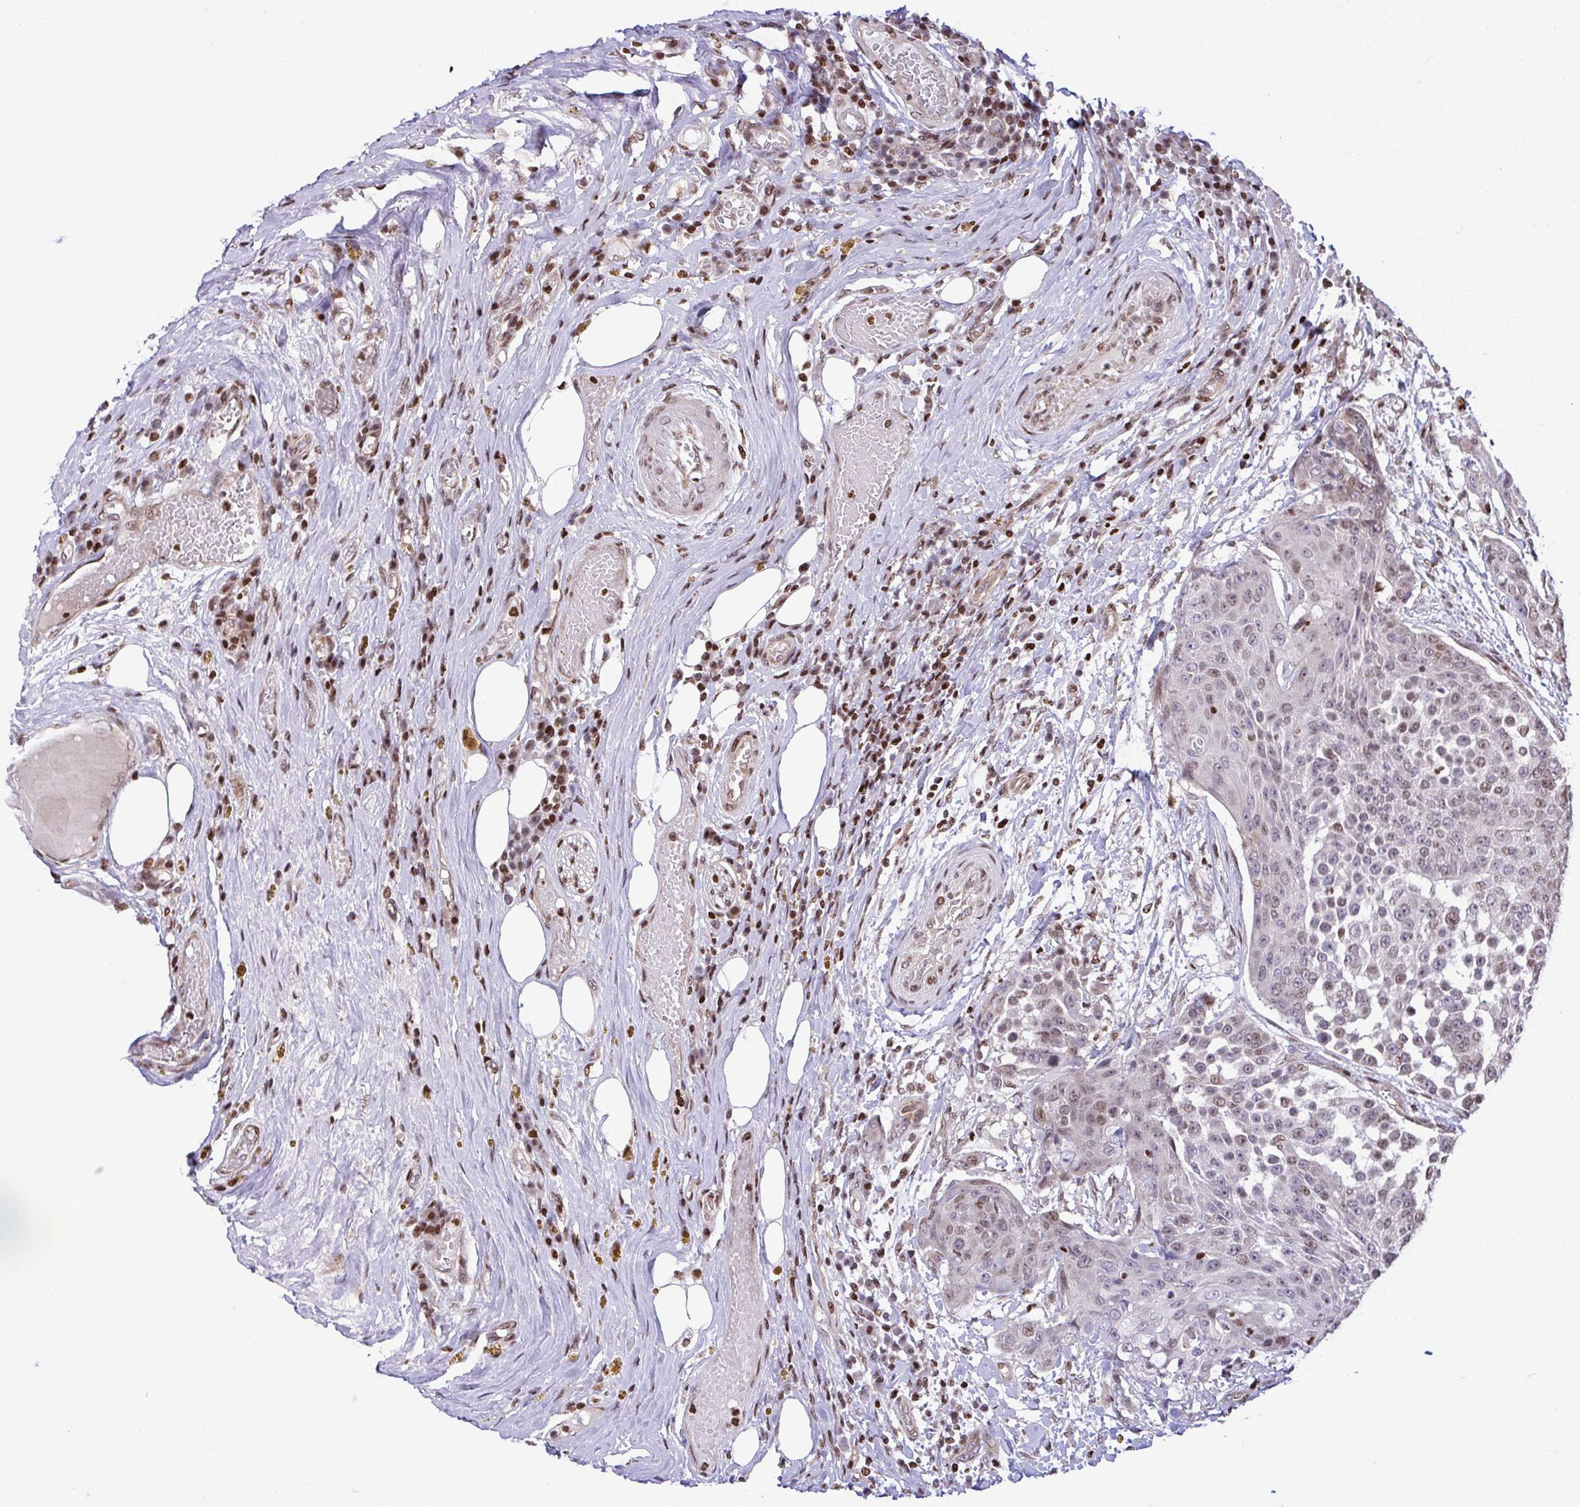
{"staining": {"intensity": "weak", "quantity": "25%-75%", "location": "nuclear"}, "tissue": "urothelial cancer", "cell_type": "Tumor cells", "image_type": "cancer", "snomed": [{"axis": "morphology", "description": "Urothelial carcinoma, High grade"}, {"axis": "topography", "description": "Urinary bladder"}], "caption": "A brown stain shows weak nuclear expression of a protein in human urothelial carcinoma (high-grade) tumor cells.", "gene": "RAPGEF5", "patient": {"sex": "female", "age": 63}}